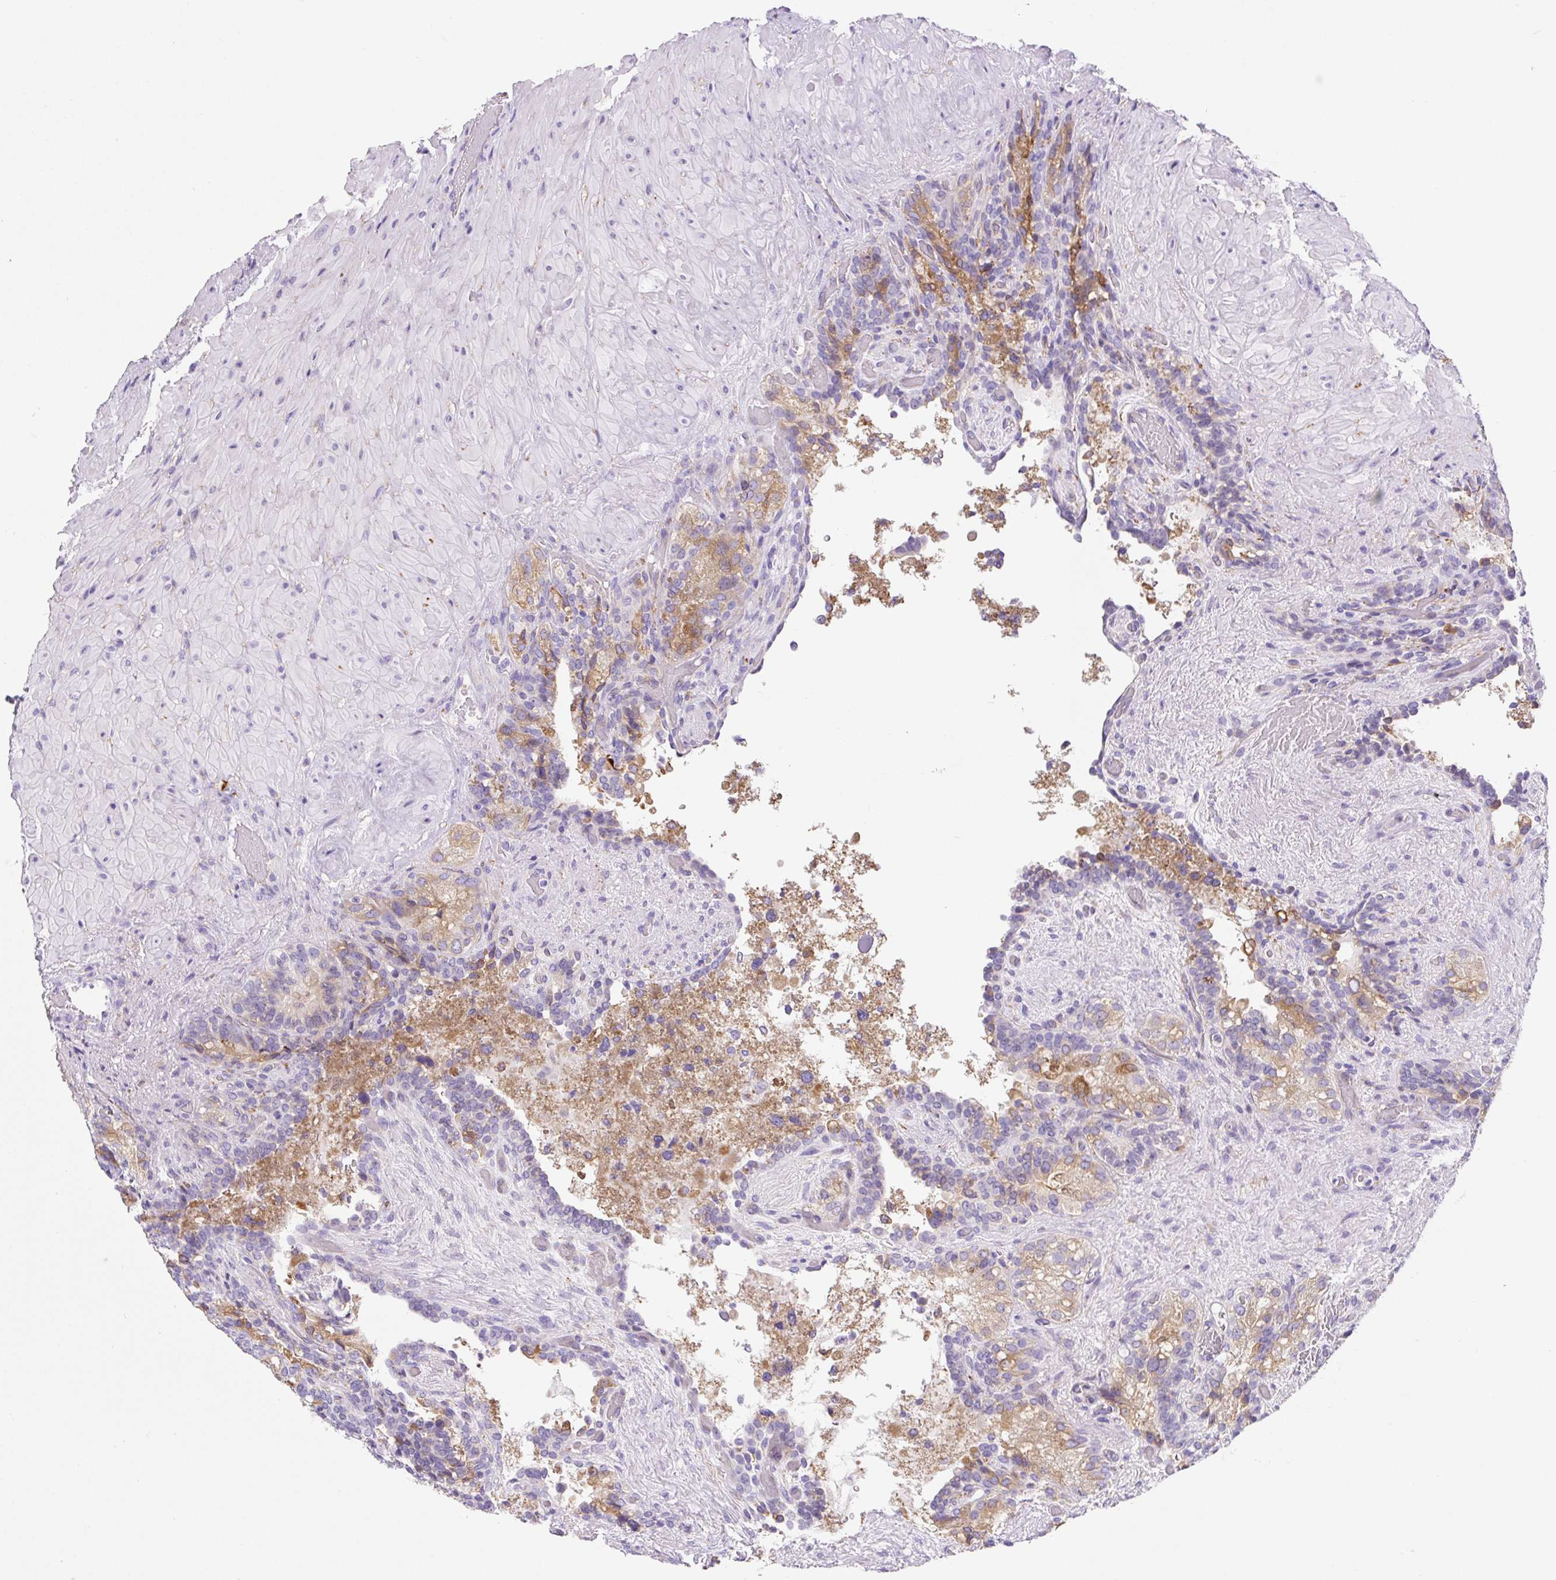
{"staining": {"intensity": "moderate", "quantity": "25%-75%", "location": "cytoplasmic/membranous"}, "tissue": "seminal vesicle", "cell_type": "Glandular cells", "image_type": "normal", "snomed": [{"axis": "morphology", "description": "Normal tissue, NOS"}, {"axis": "topography", "description": "Seminal veicle"}], "caption": "Brown immunohistochemical staining in unremarkable human seminal vesicle exhibits moderate cytoplasmic/membranous expression in about 25%-75% of glandular cells.", "gene": "ASB4", "patient": {"sex": "male", "age": 69}}